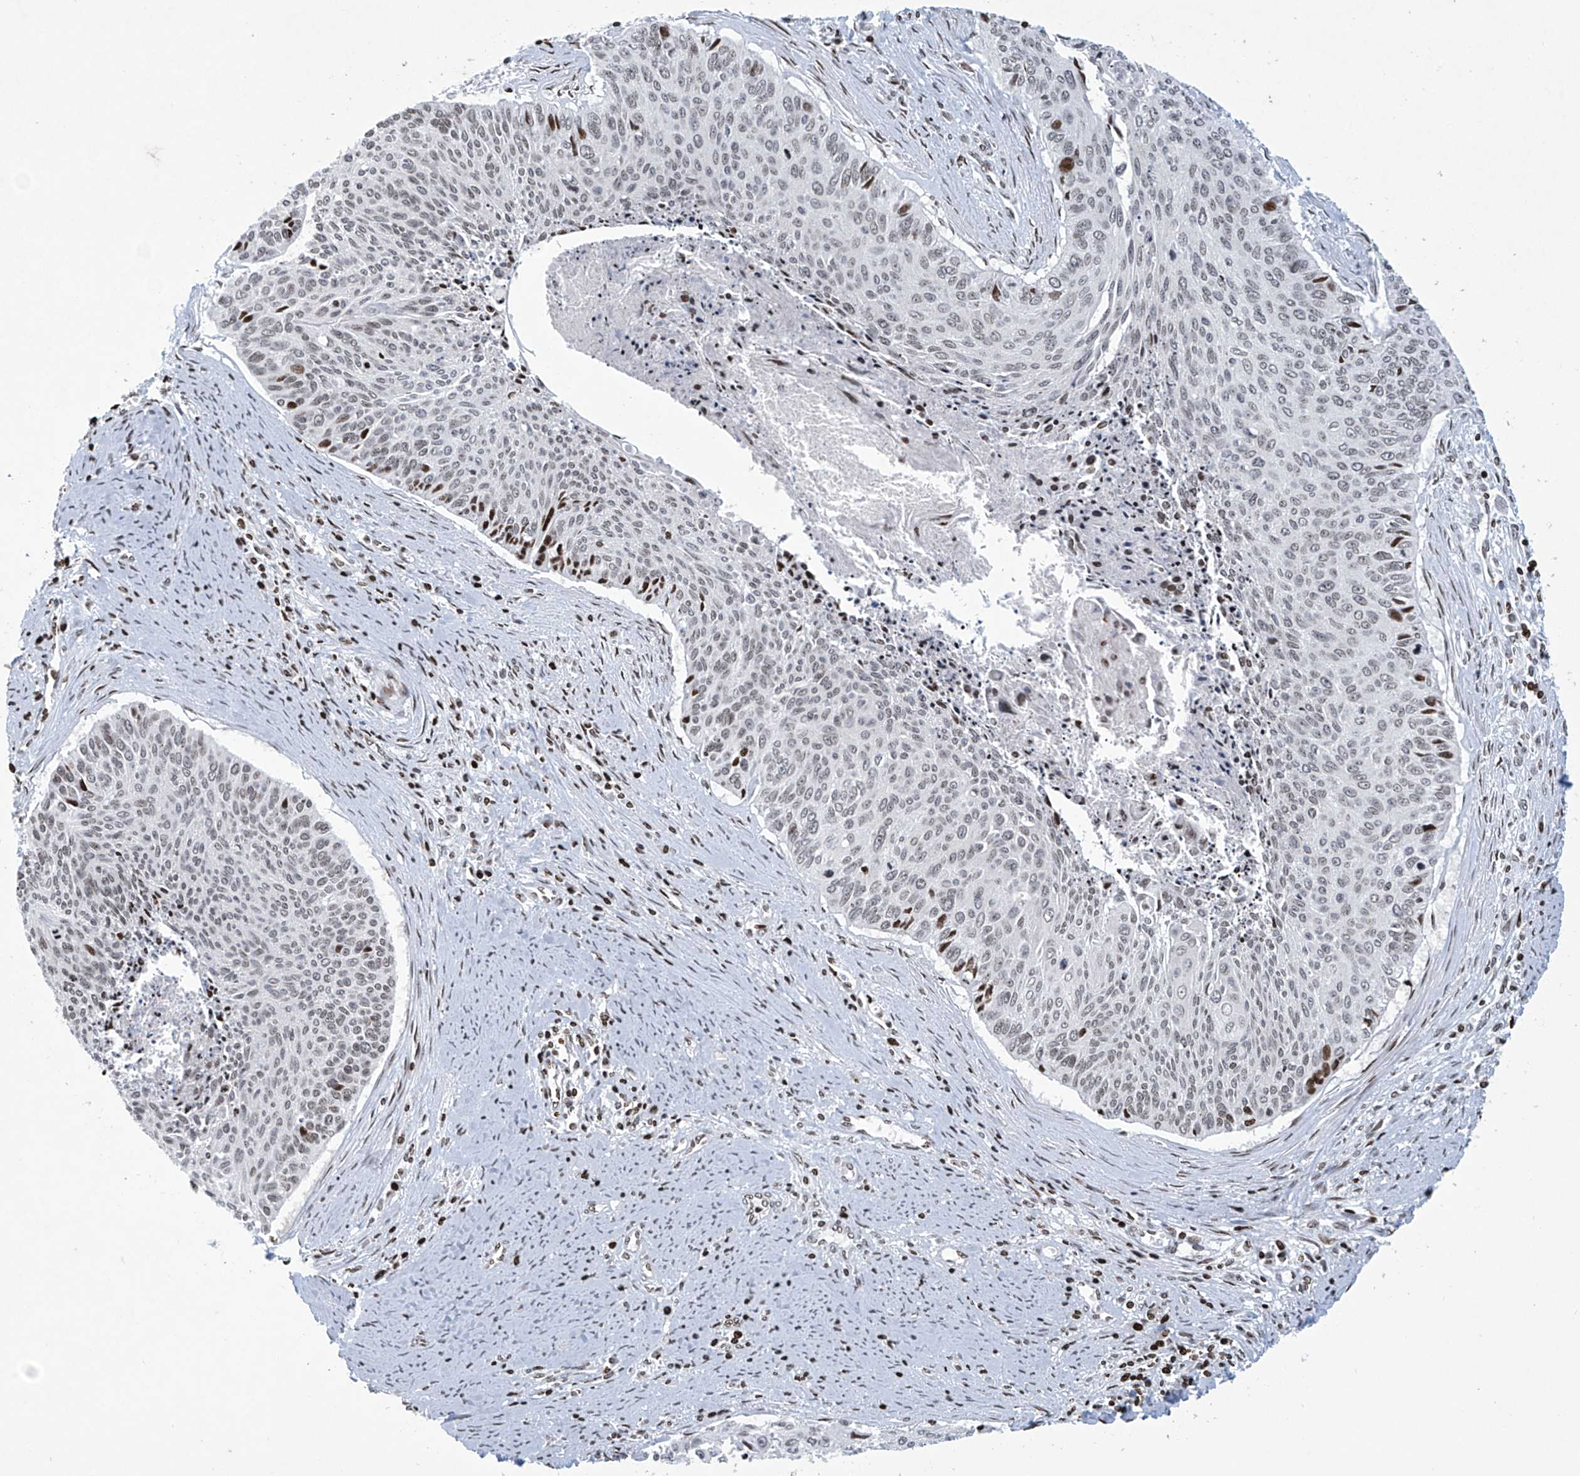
{"staining": {"intensity": "weak", "quantity": ">75%", "location": "nuclear"}, "tissue": "cervical cancer", "cell_type": "Tumor cells", "image_type": "cancer", "snomed": [{"axis": "morphology", "description": "Squamous cell carcinoma, NOS"}, {"axis": "topography", "description": "Cervix"}], "caption": "The immunohistochemical stain labels weak nuclear expression in tumor cells of cervical squamous cell carcinoma tissue.", "gene": "RFX7", "patient": {"sex": "female", "age": 55}}